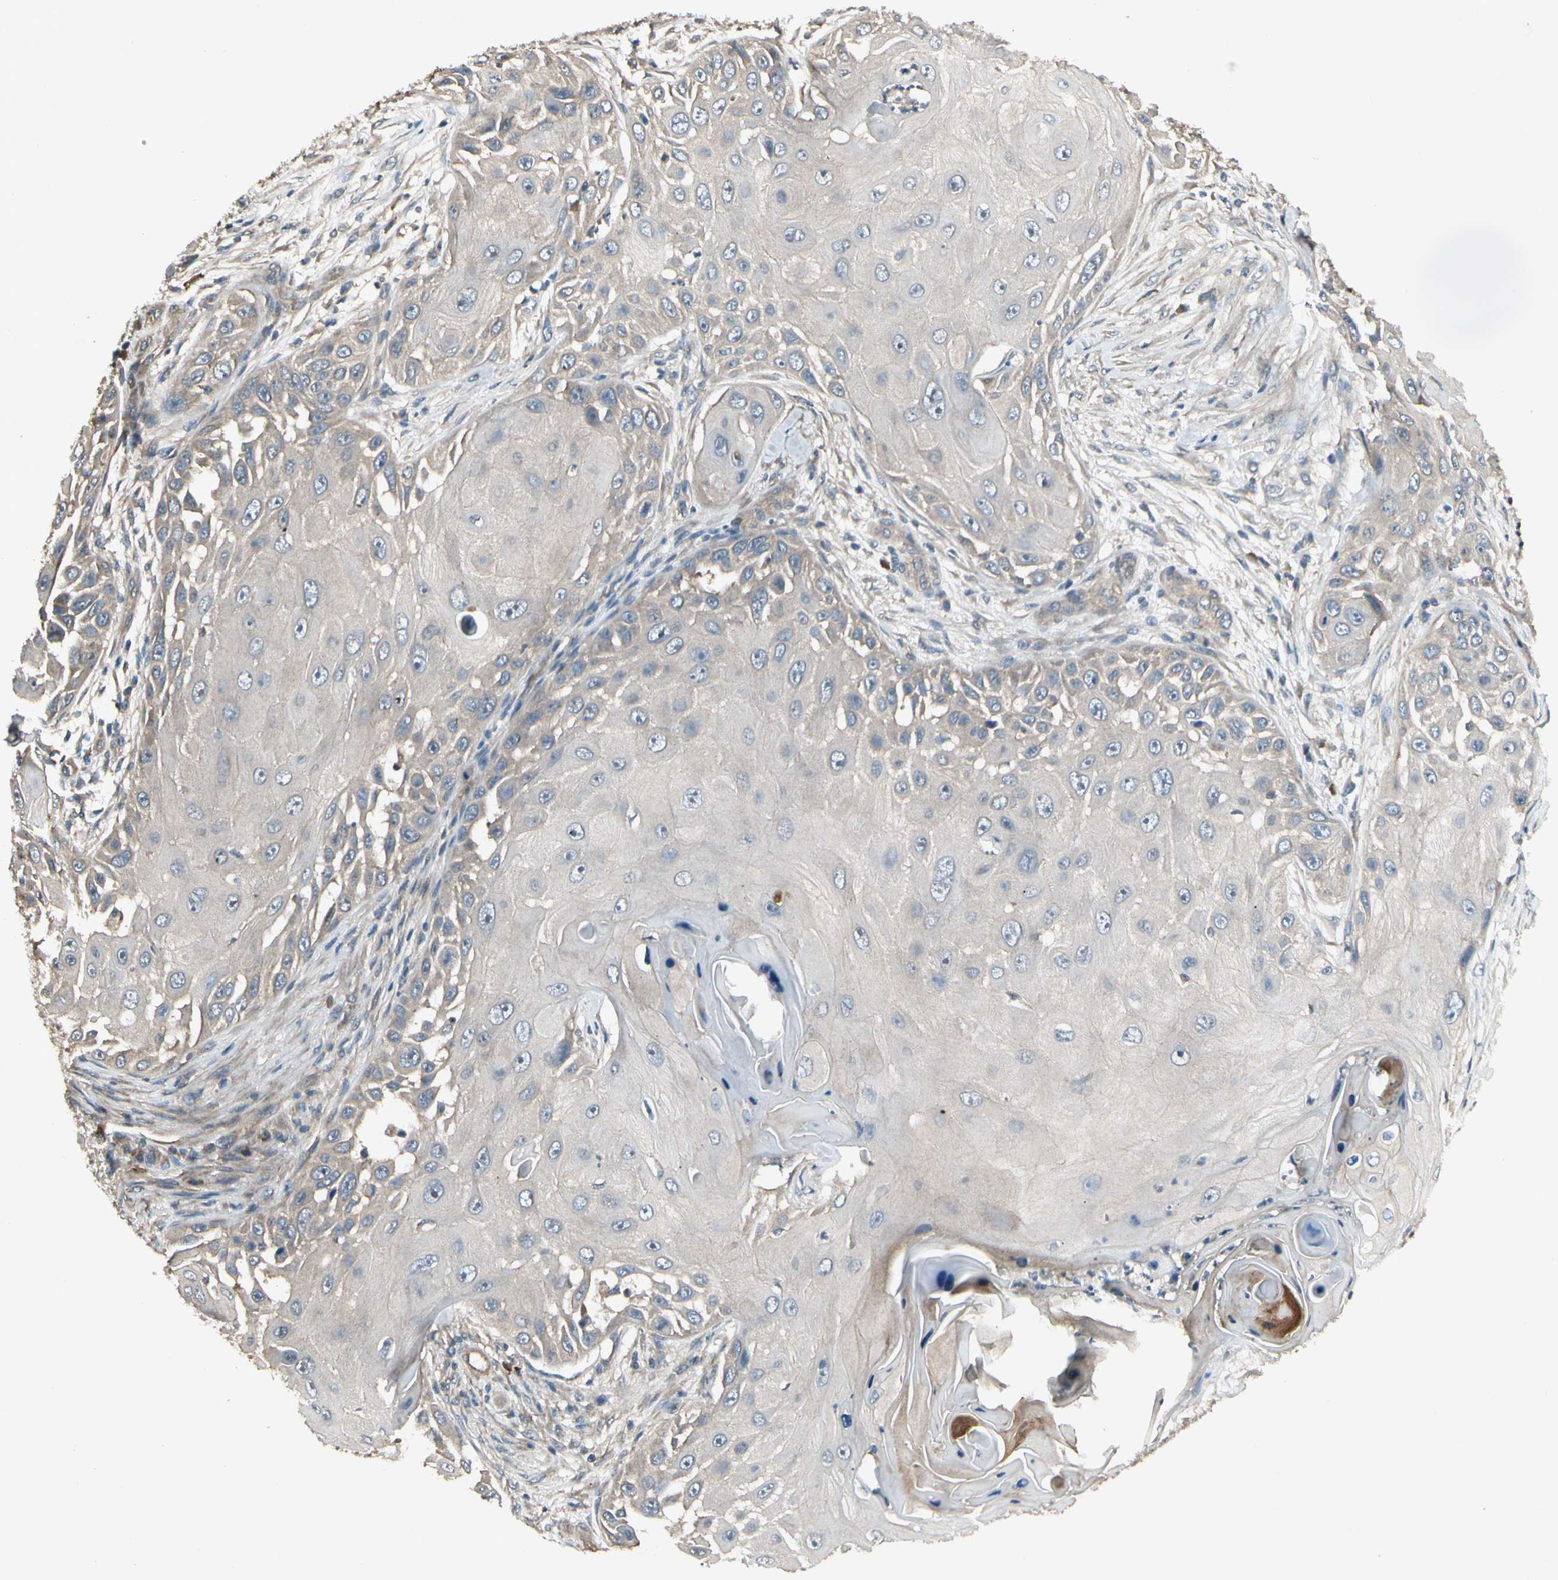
{"staining": {"intensity": "negative", "quantity": "none", "location": "none"}, "tissue": "skin cancer", "cell_type": "Tumor cells", "image_type": "cancer", "snomed": [{"axis": "morphology", "description": "Squamous cell carcinoma, NOS"}, {"axis": "topography", "description": "Skin"}], "caption": "High magnification brightfield microscopy of skin cancer stained with DAB (brown) and counterstained with hematoxylin (blue): tumor cells show no significant staining.", "gene": "ACVR1", "patient": {"sex": "female", "age": 44}}